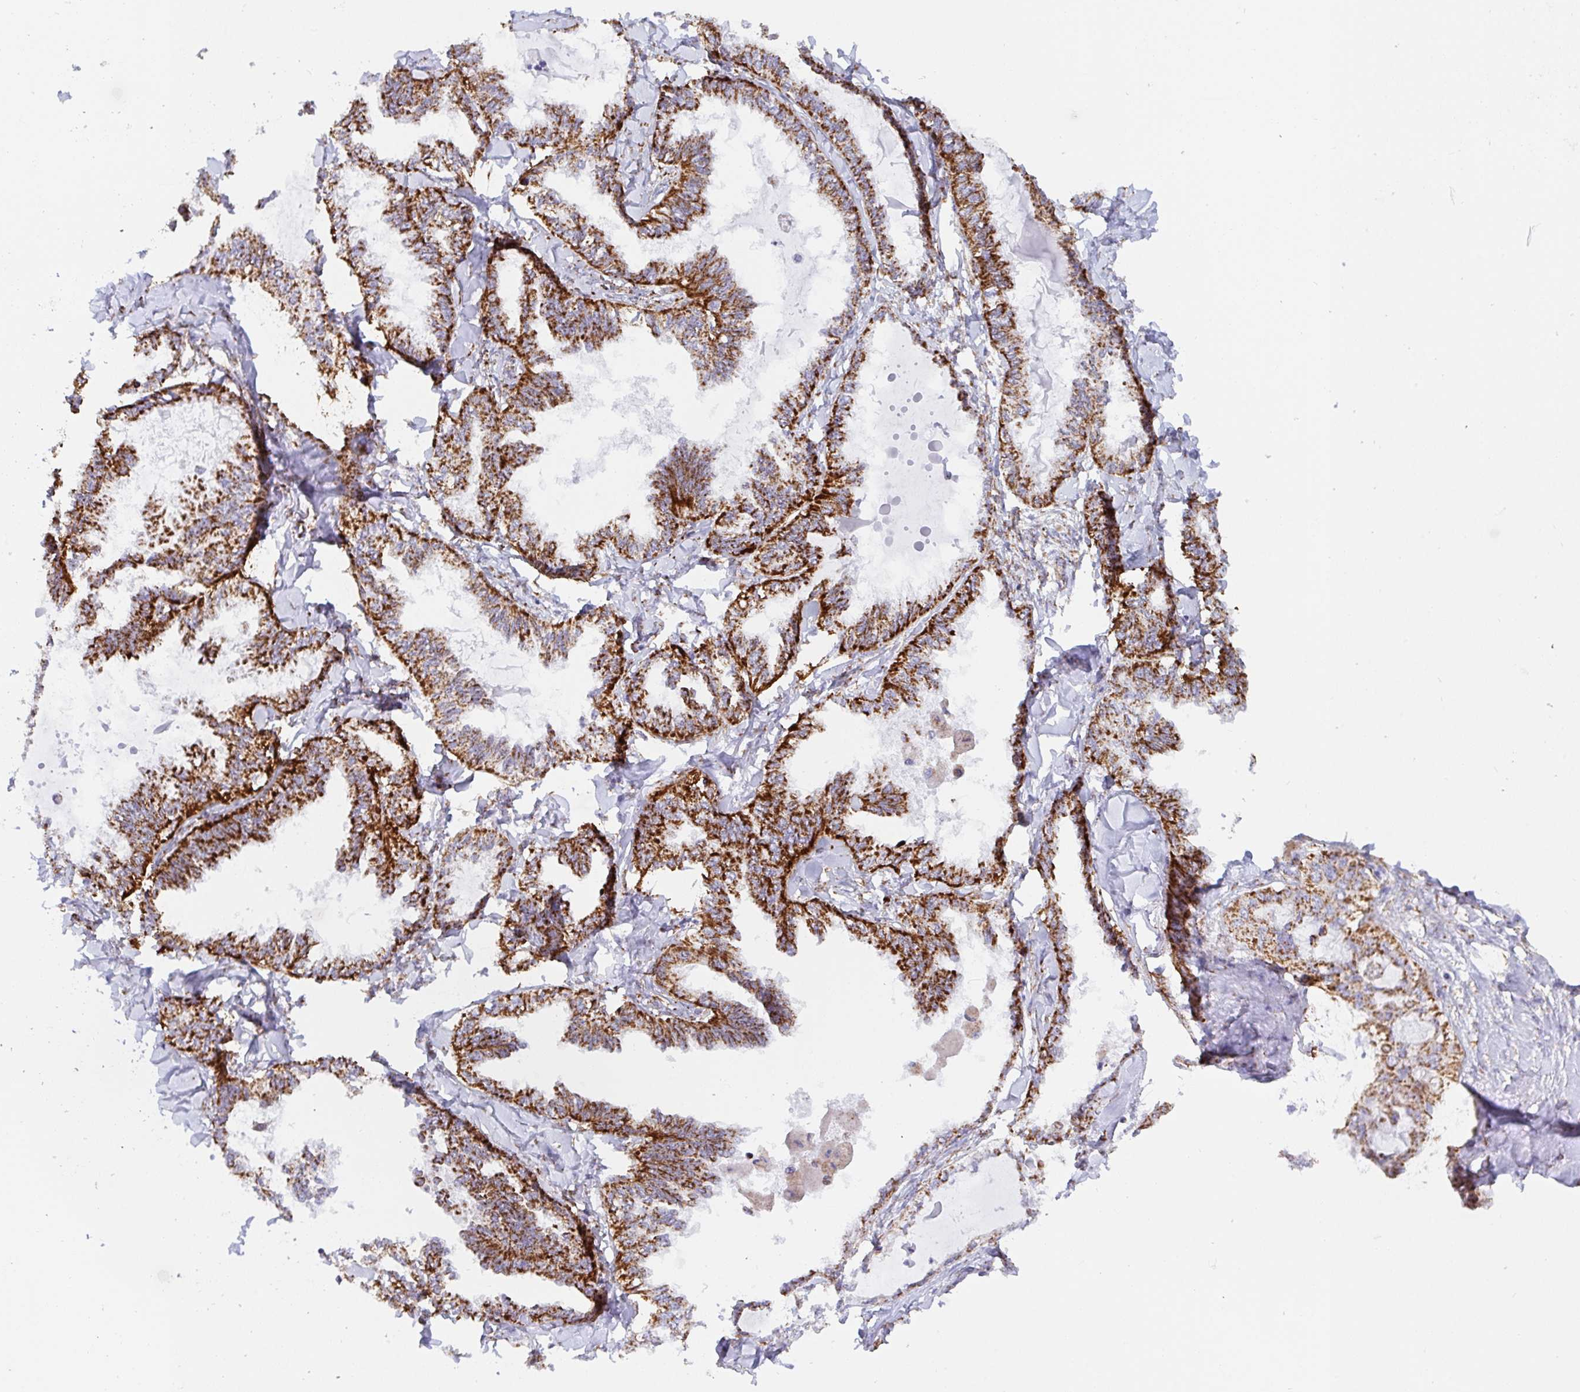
{"staining": {"intensity": "strong", "quantity": ">75%", "location": "cytoplasmic/membranous"}, "tissue": "ovarian cancer", "cell_type": "Tumor cells", "image_type": "cancer", "snomed": [{"axis": "morphology", "description": "Carcinoma, endometroid"}, {"axis": "topography", "description": "Ovary"}], "caption": "Ovarian cancer (endometroid carcinoma) stained with IHC displays strong cytoplasmic/membranous expression in about >75% of tumor cells. Nuclei are stained in blue.", "gene": "ATP5MJ", "patient": {"sex": "female", "age": 70}}